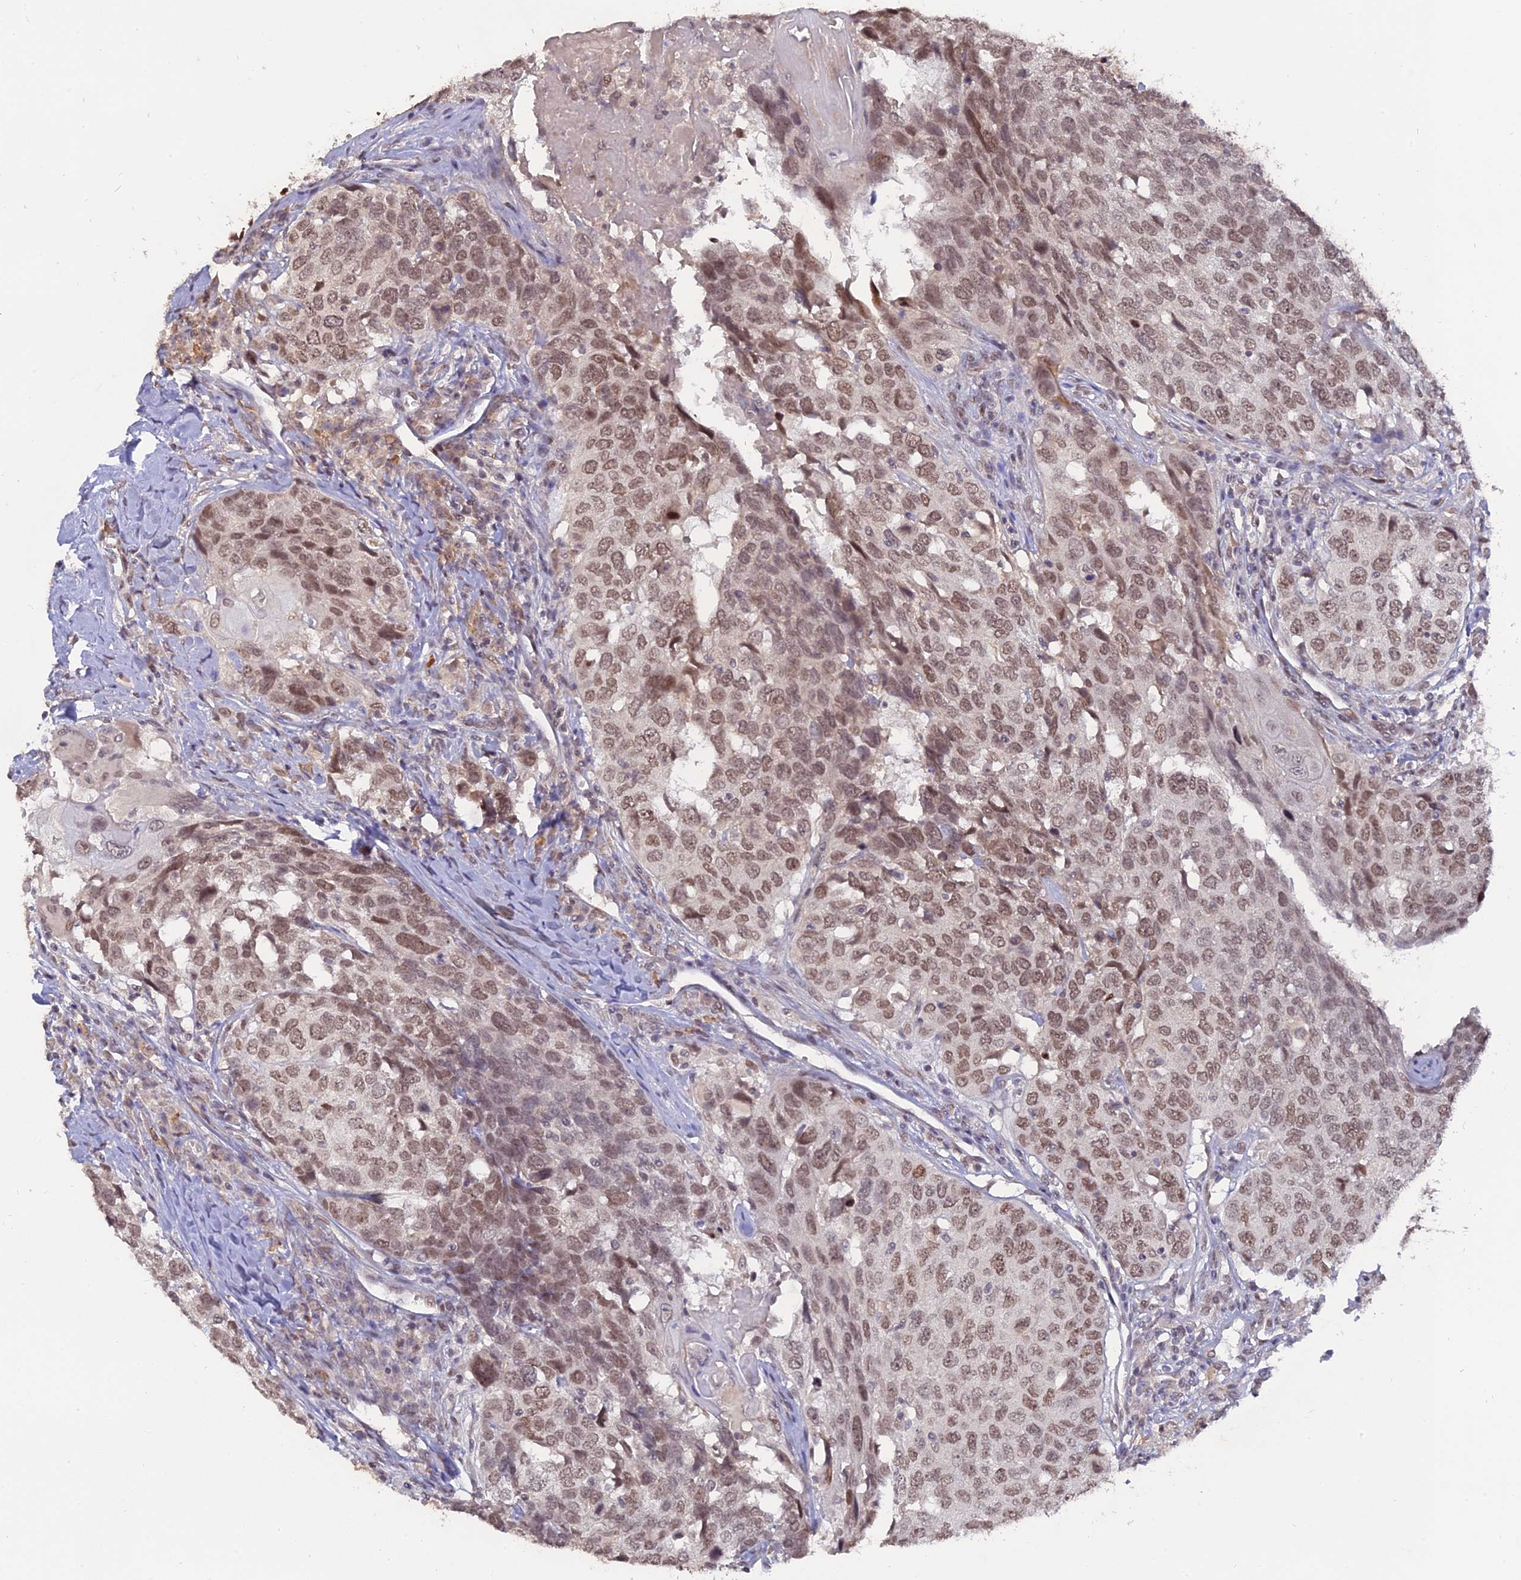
{"staining": {"intensity": "moderate", "quantity": ">75%", "location": "nuclear"}, "tissue": "head and neck cancer", "cell_type": "Tumor cells", "image_type": "cancer", "snomed": [{"axis": "morphology", "description": "Squamous cell carcinoma, NOS"}, {"axis": "topography", "description": "Head-Neck"}], "caption": "About >75% of tumor cells in human head and neck squamous cell carcinoma show moderate nuclear protein expression as visualized by brown immunohistochemical staining.", "gene": "NR1H3", "patient": {"sex": "male", "age": 66}}